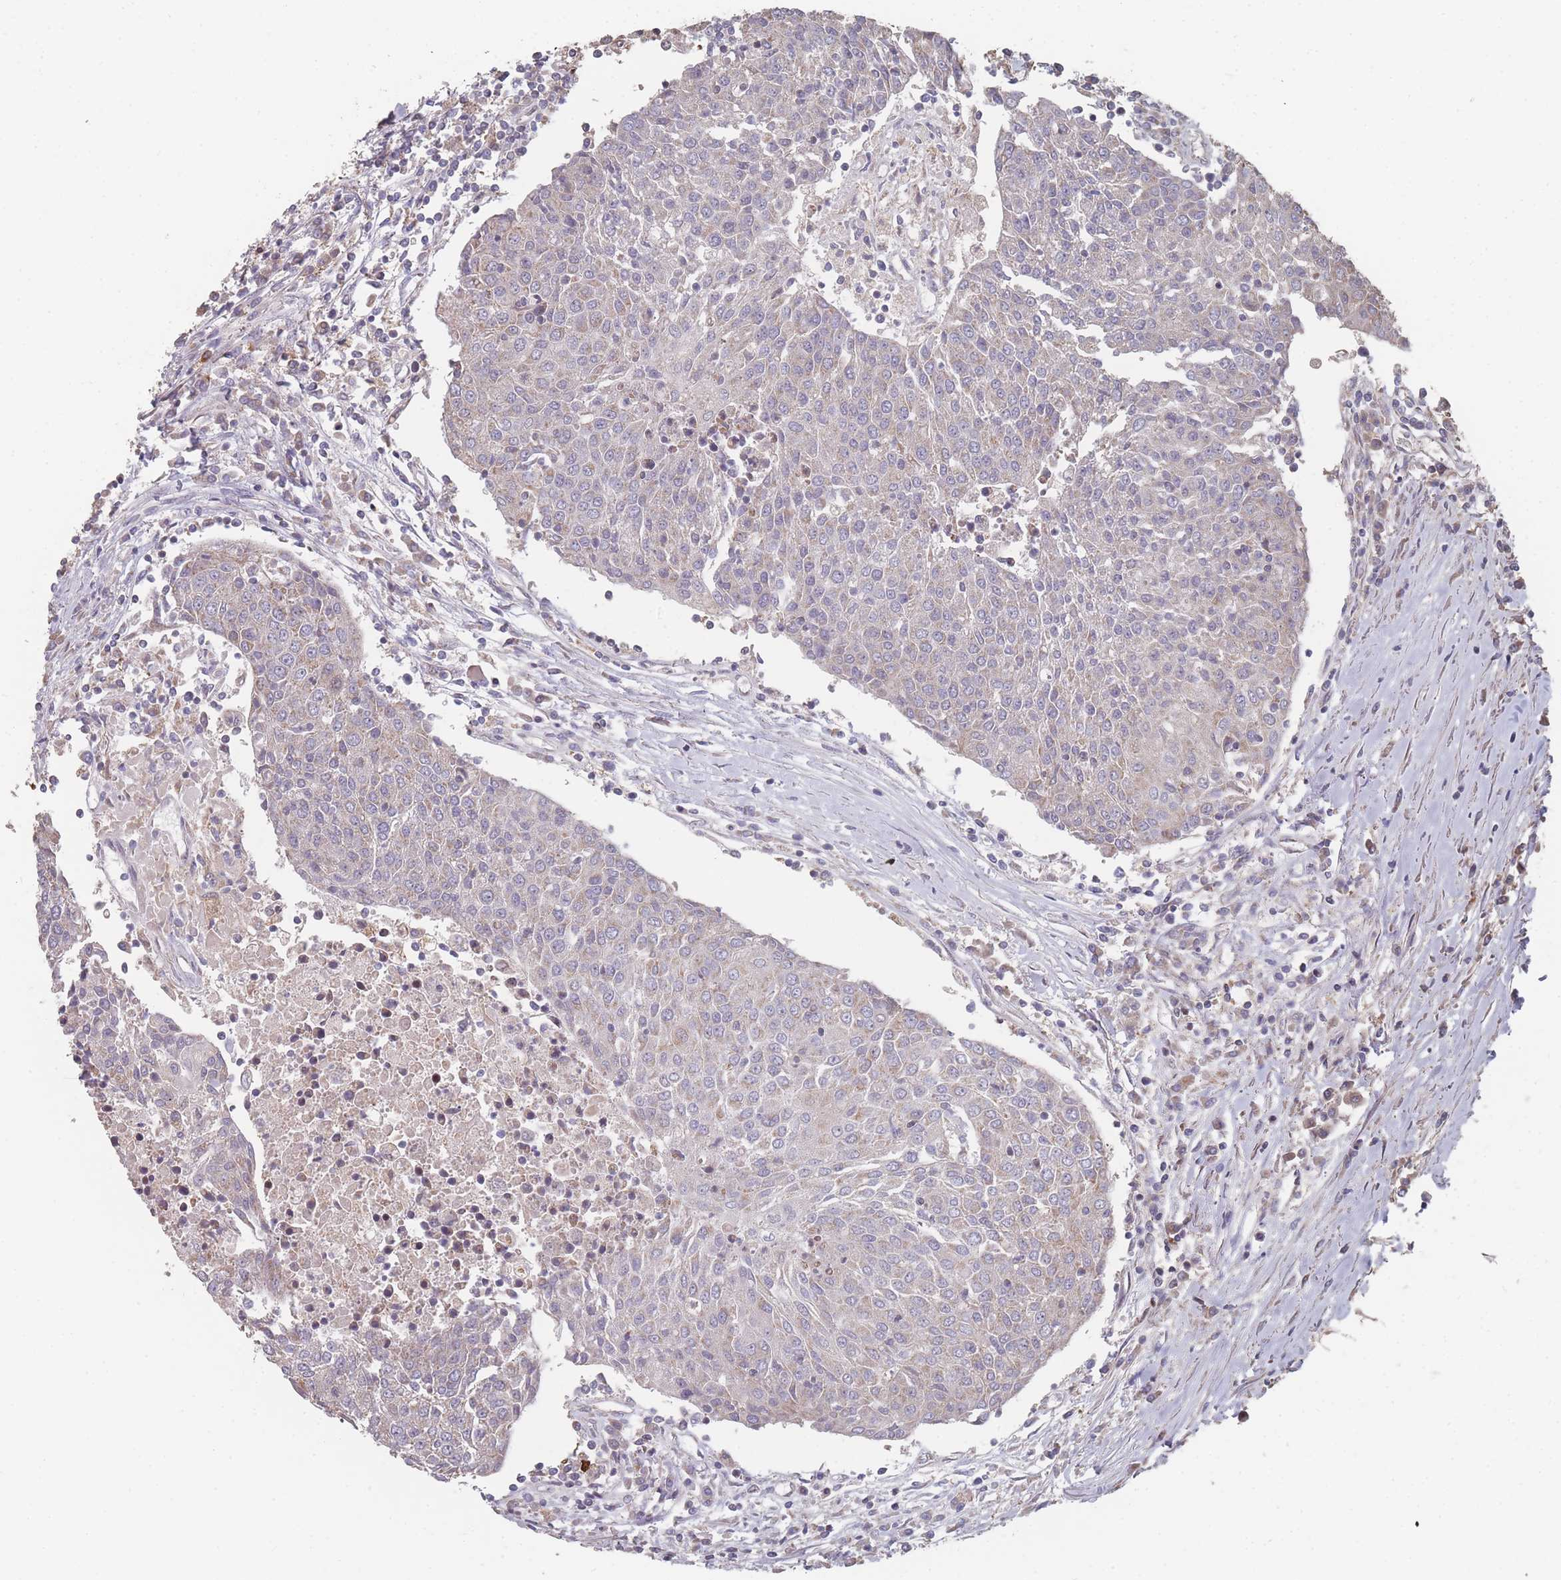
{"staining": {"intensity": "weak", "quantity": "<25%", "location": "cytoplasmic/membranous"}, "tissue": "urothelial cancer", "cell_type": "Tumor cells", "image_type": "cancer", "snomed": [{"axis": "morphology", "description": "Urothelial carcinoma, High grade"}, {"axis": "topography", "description": "Urinary bladder"}], "caption": "A photomicrograph of urothelial cancer stained for a protein displays no brown staining in tumor cells.", "gene": "PSMB3", "patient": {"sex": "female", "age": 85}}